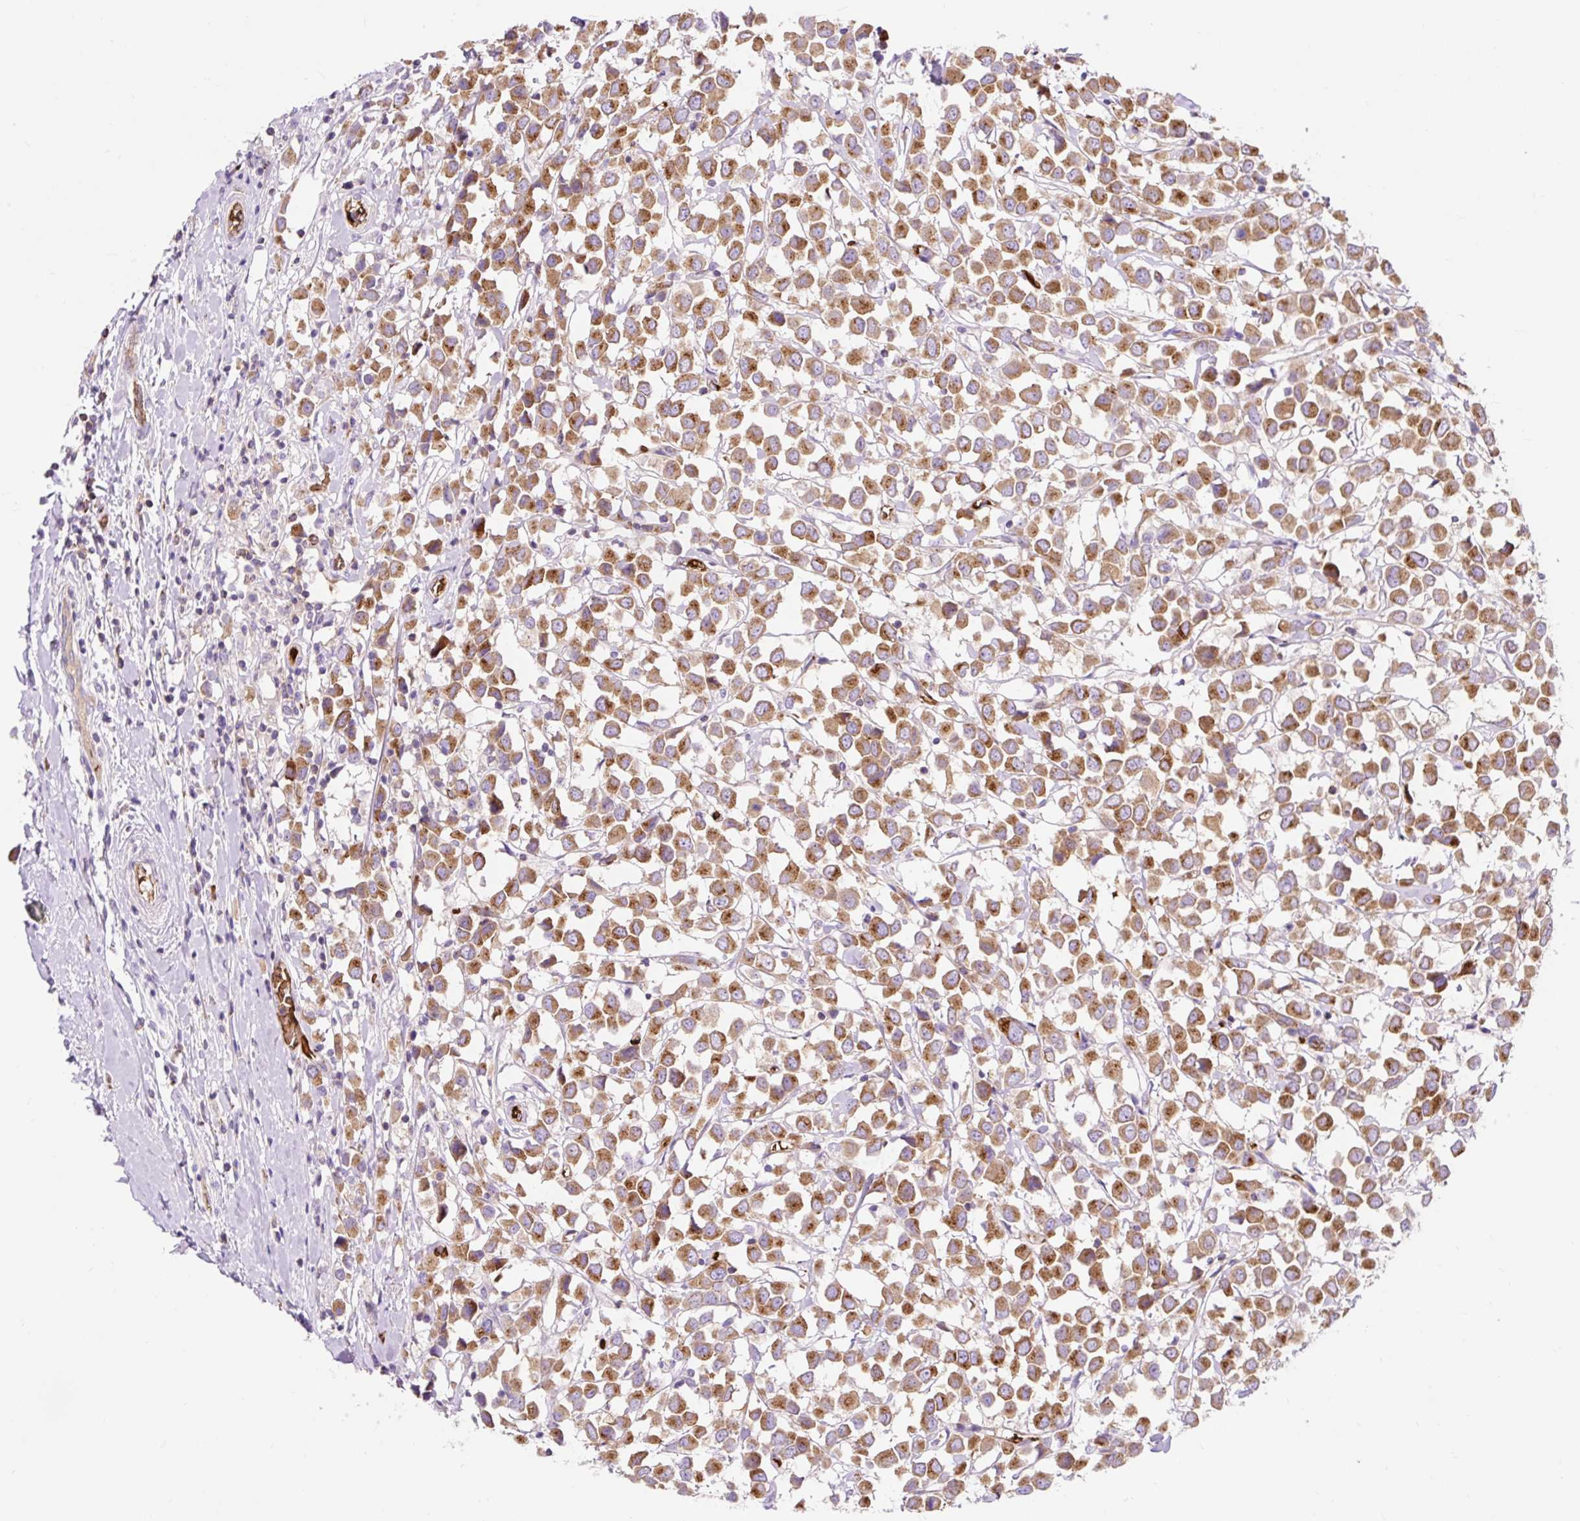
{"staining": {"intensity": "moderate", "quantity": ">75%", "location": "cytoplasmic/membranous"}, "tissue": "breast cancer", "cell_type": "Tumor cells", "image_type": "cancer", "snomed": [{"axis": "morphology", "description": "Duct carcinoma"}, {"axis": "topography", "description": "Breast"}], "caption": "The immunohistochemical stain shows moderate cytoplasmic/membranous expression in tumor cells of breast cancer (infiltrating ductal carcinoma) tissue. (IHC, brightfield microscopy, high magnification).", "gene": "HIP1R", "patient": {"sex": "female", "age": 61}}